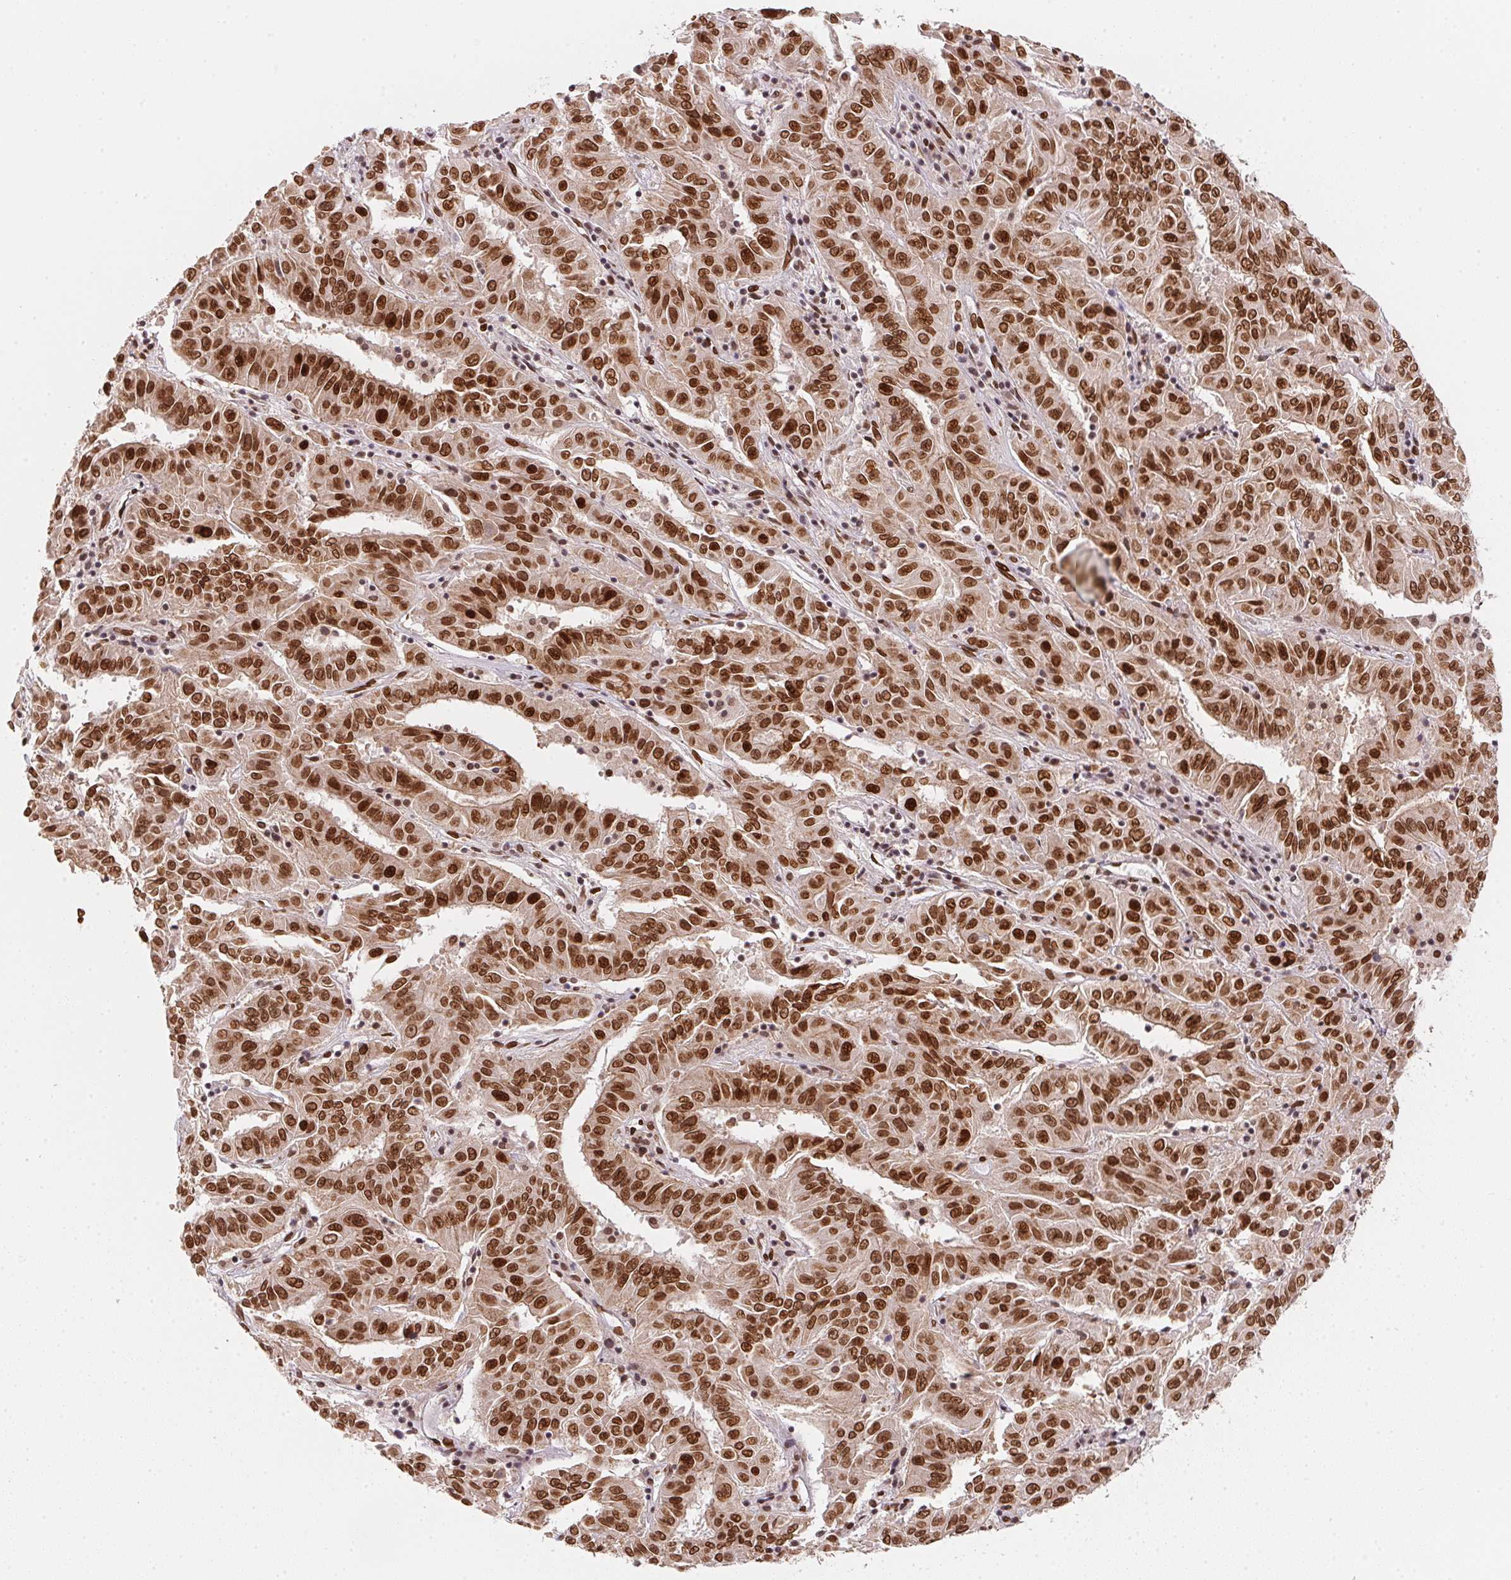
{"staining": {"intensity": "strong", "quantity": ">75%", "location": "cytoplasmic/membranous,nuclear"}, "tissue": "pancreatic cancer", "cell_type": "Tumor cells", "image_type": "cancer", "snomed": [{"axis": "morphology", "description": "Adenocarcinoma, NOS"}, {"axis": "topography", "description": "Pancreas"}], "caption": "This is an image of immunohistochemistry staining of pancreatic cancer (adenocarcinoma), which shows strong expression in the cytoplasmic/membranous and nuclear of tumor cells.", "gene": "SAP30BP", "patient": {"sex": "male", "age": 63}}